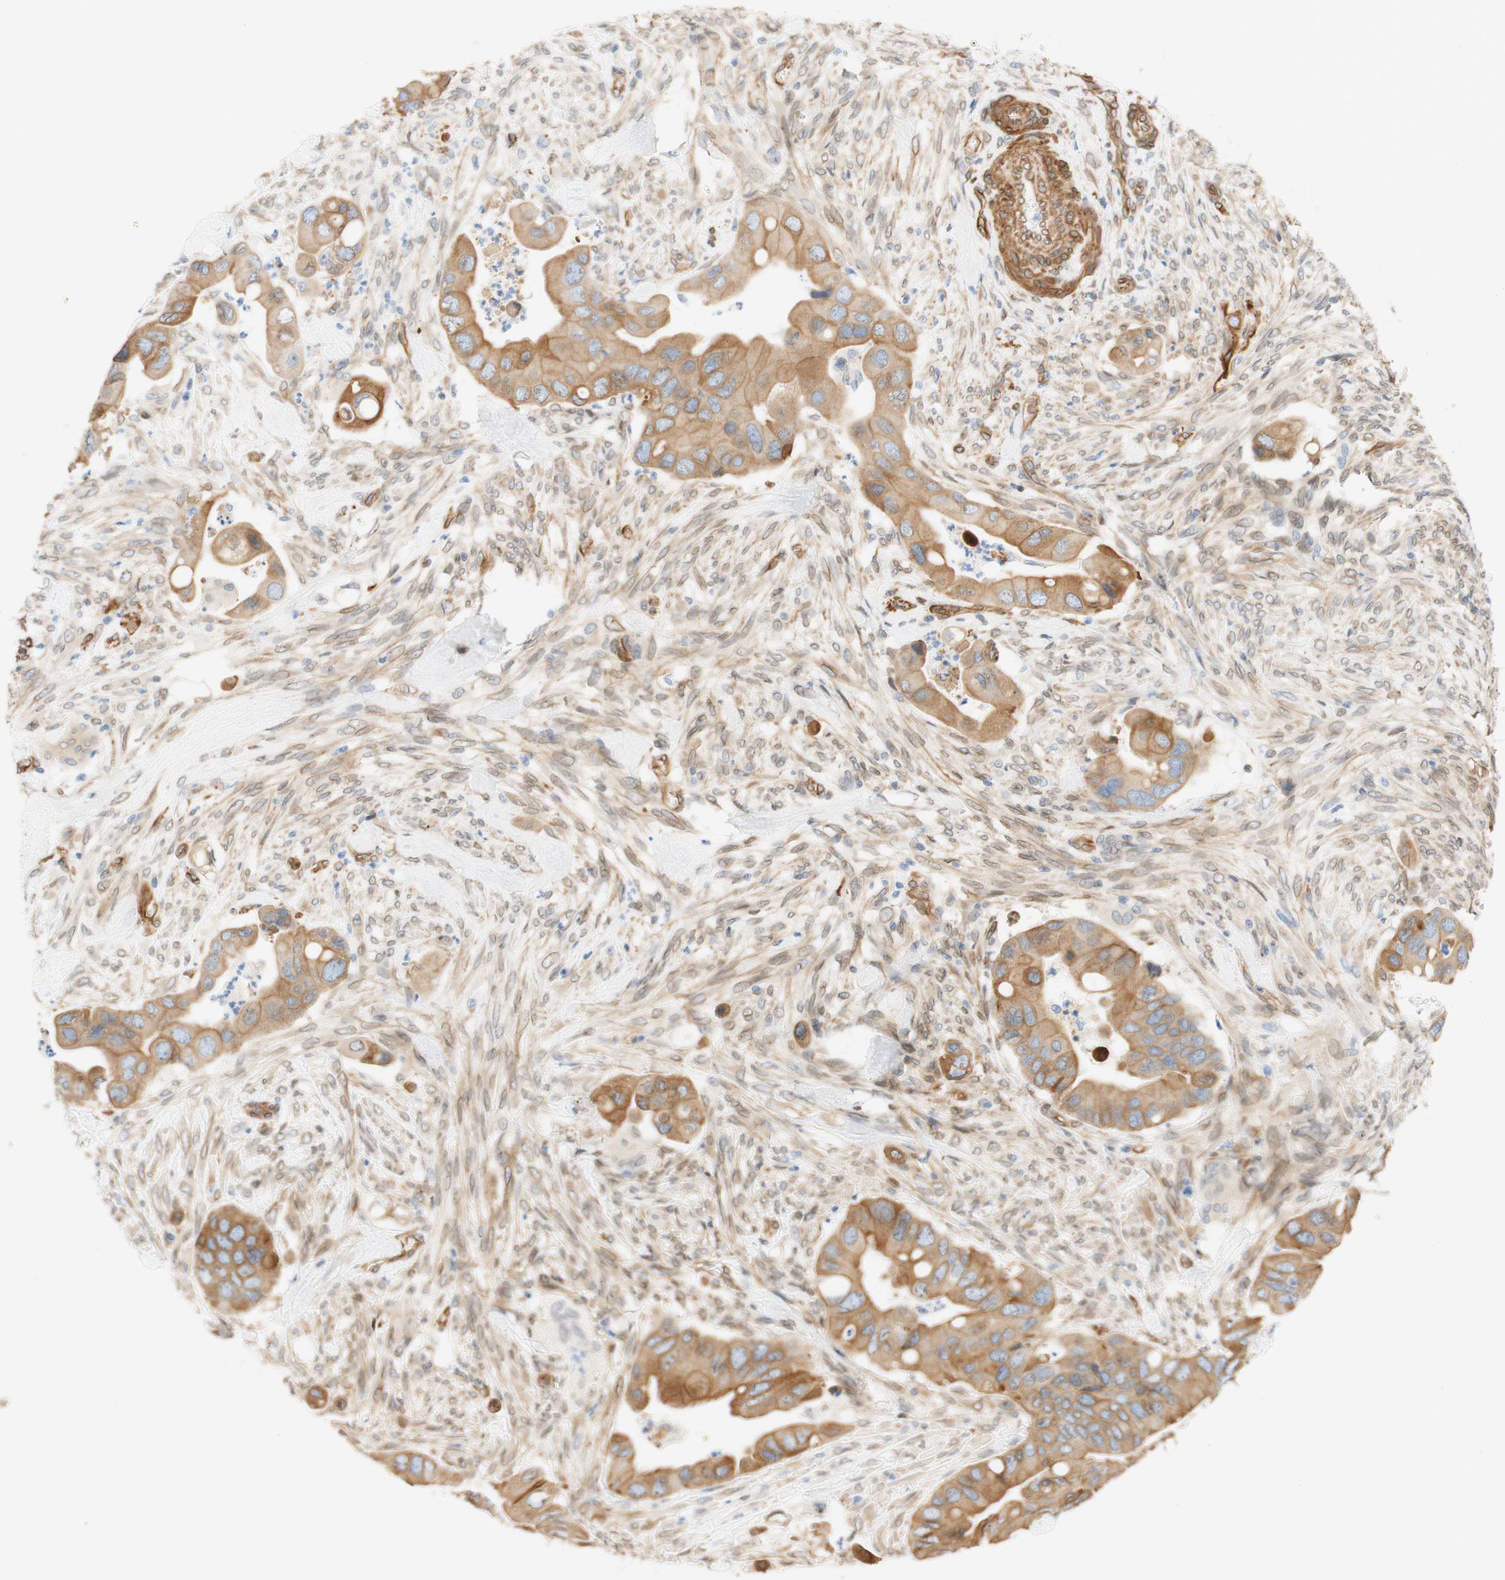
{"staining": {"intensity": "moderate", "quantity": ">75%", "location": "cytoplasmic/membranous"}, "tissue": "colorectal cancer", "cell_type": "Tumor cells", "image_type": "cancer", "snomed": [{"axis": "morphology", "description": "Adenocarcinoma, NOS"}, {"axis": "topography", "description": "Rectum"}], "caption": "DAB (3,3'-diaminobenzidine) immunohistochemical staining of adenocarcinoma (colorectal) reveals moderate cytoplasmic/membranous protein expression in approximately >75% of tumor cells. The staining is performed using DAB (3,3'-diaminobenzidine) brown chromogen to label protein expression. The nuclei are counter-stained blue using hematoxylin.", "gene": "ENDOD1", "patient": {"sex": "female", "age": 57}}